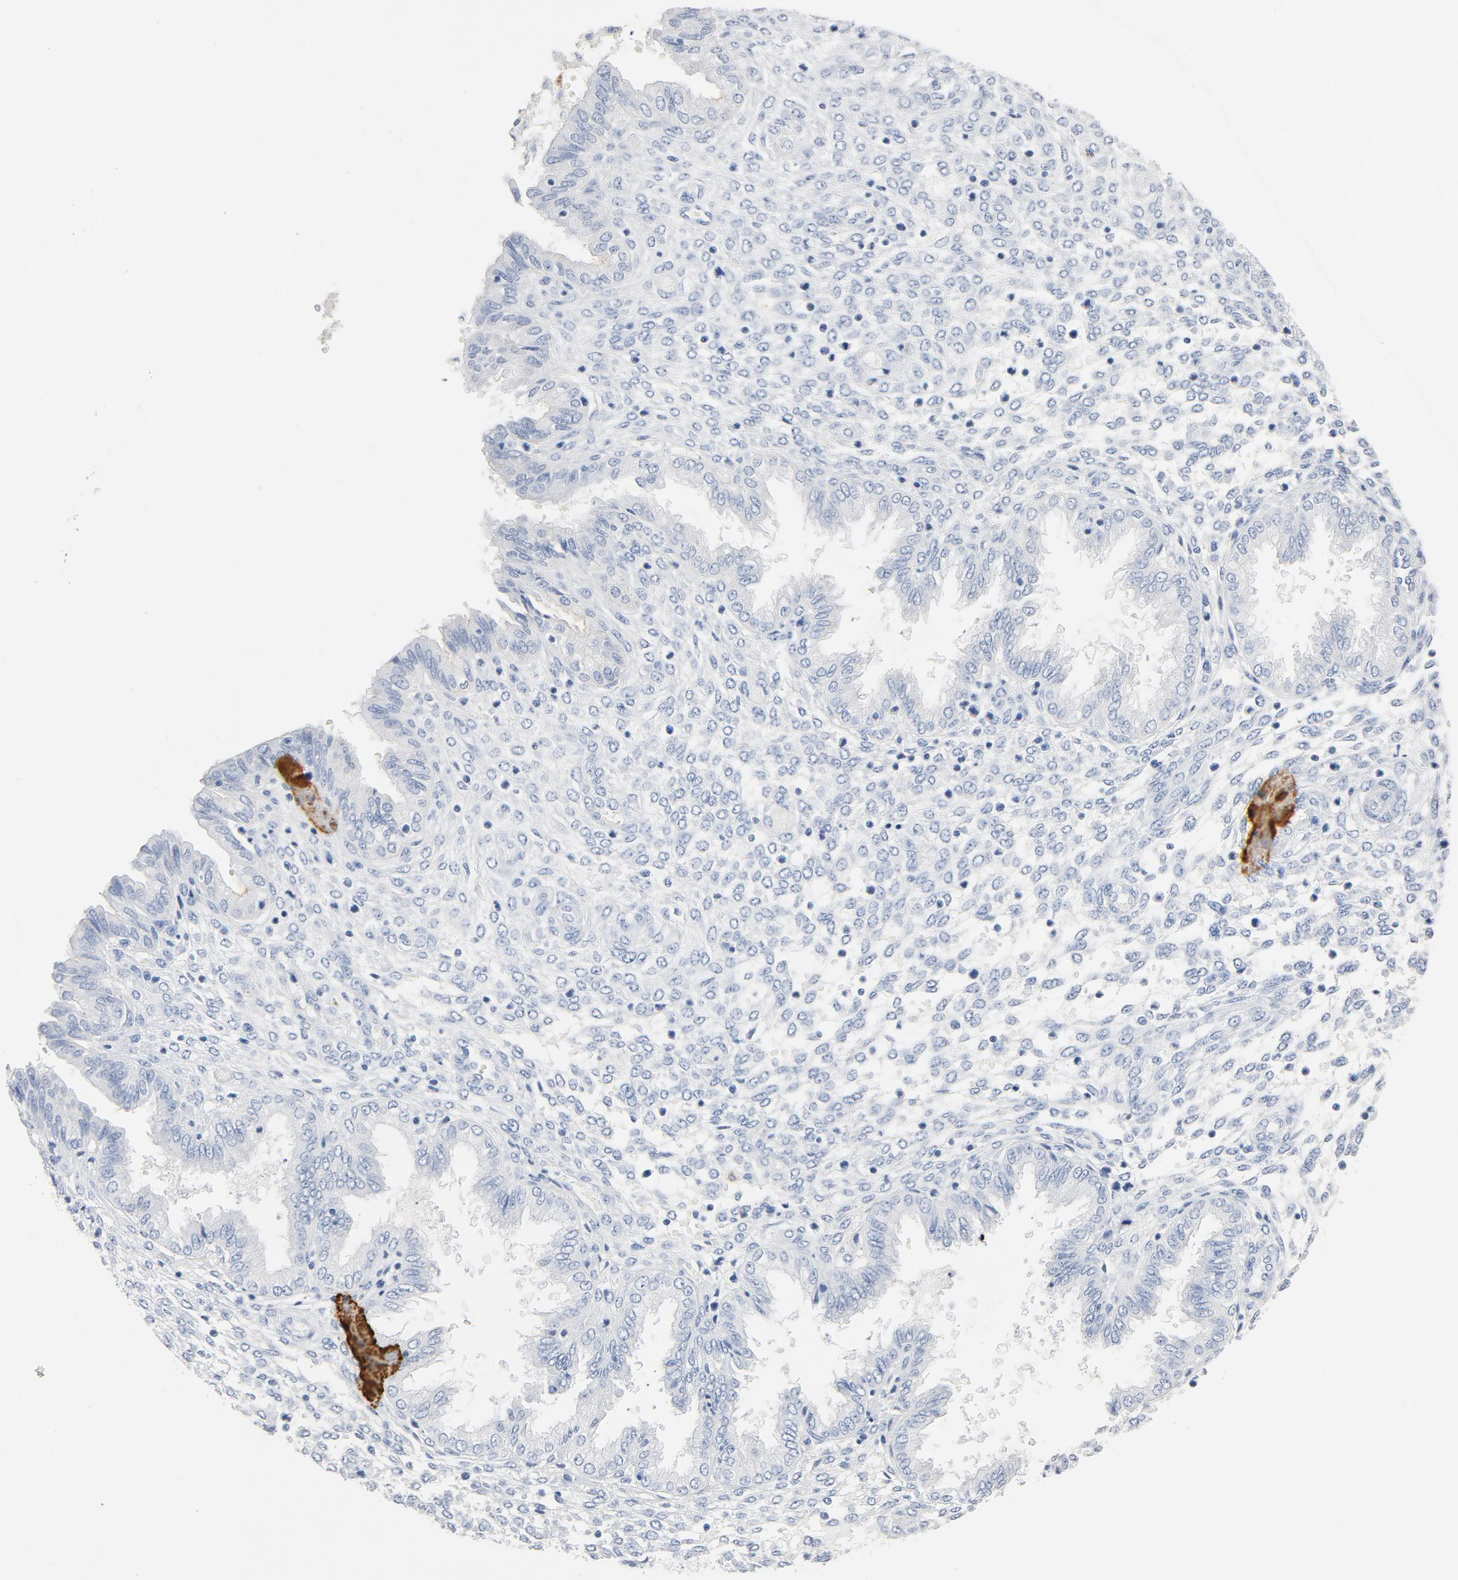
{"staining": {"intensity": "negative", "quantity": "none", "location": "none"}, "tissue": "endometrium", "cell_type": "Cells in endometrial stroma", "image_type": "normal", "snomed": [{"axis": "morphology", "description": "Normal tissue, NOS"}, {"axis": "topography", "description": "Endometrium"}], "caption": "A photomicrograph of endometrium stained for a protein exhibits no brown staining in cells in endometrial stroma. (Immunohistochemistry (ihc), brightfield microscopy, high magnification).", "gene": "PTPRB", "patient": {"sex": "female", "age": 33}}